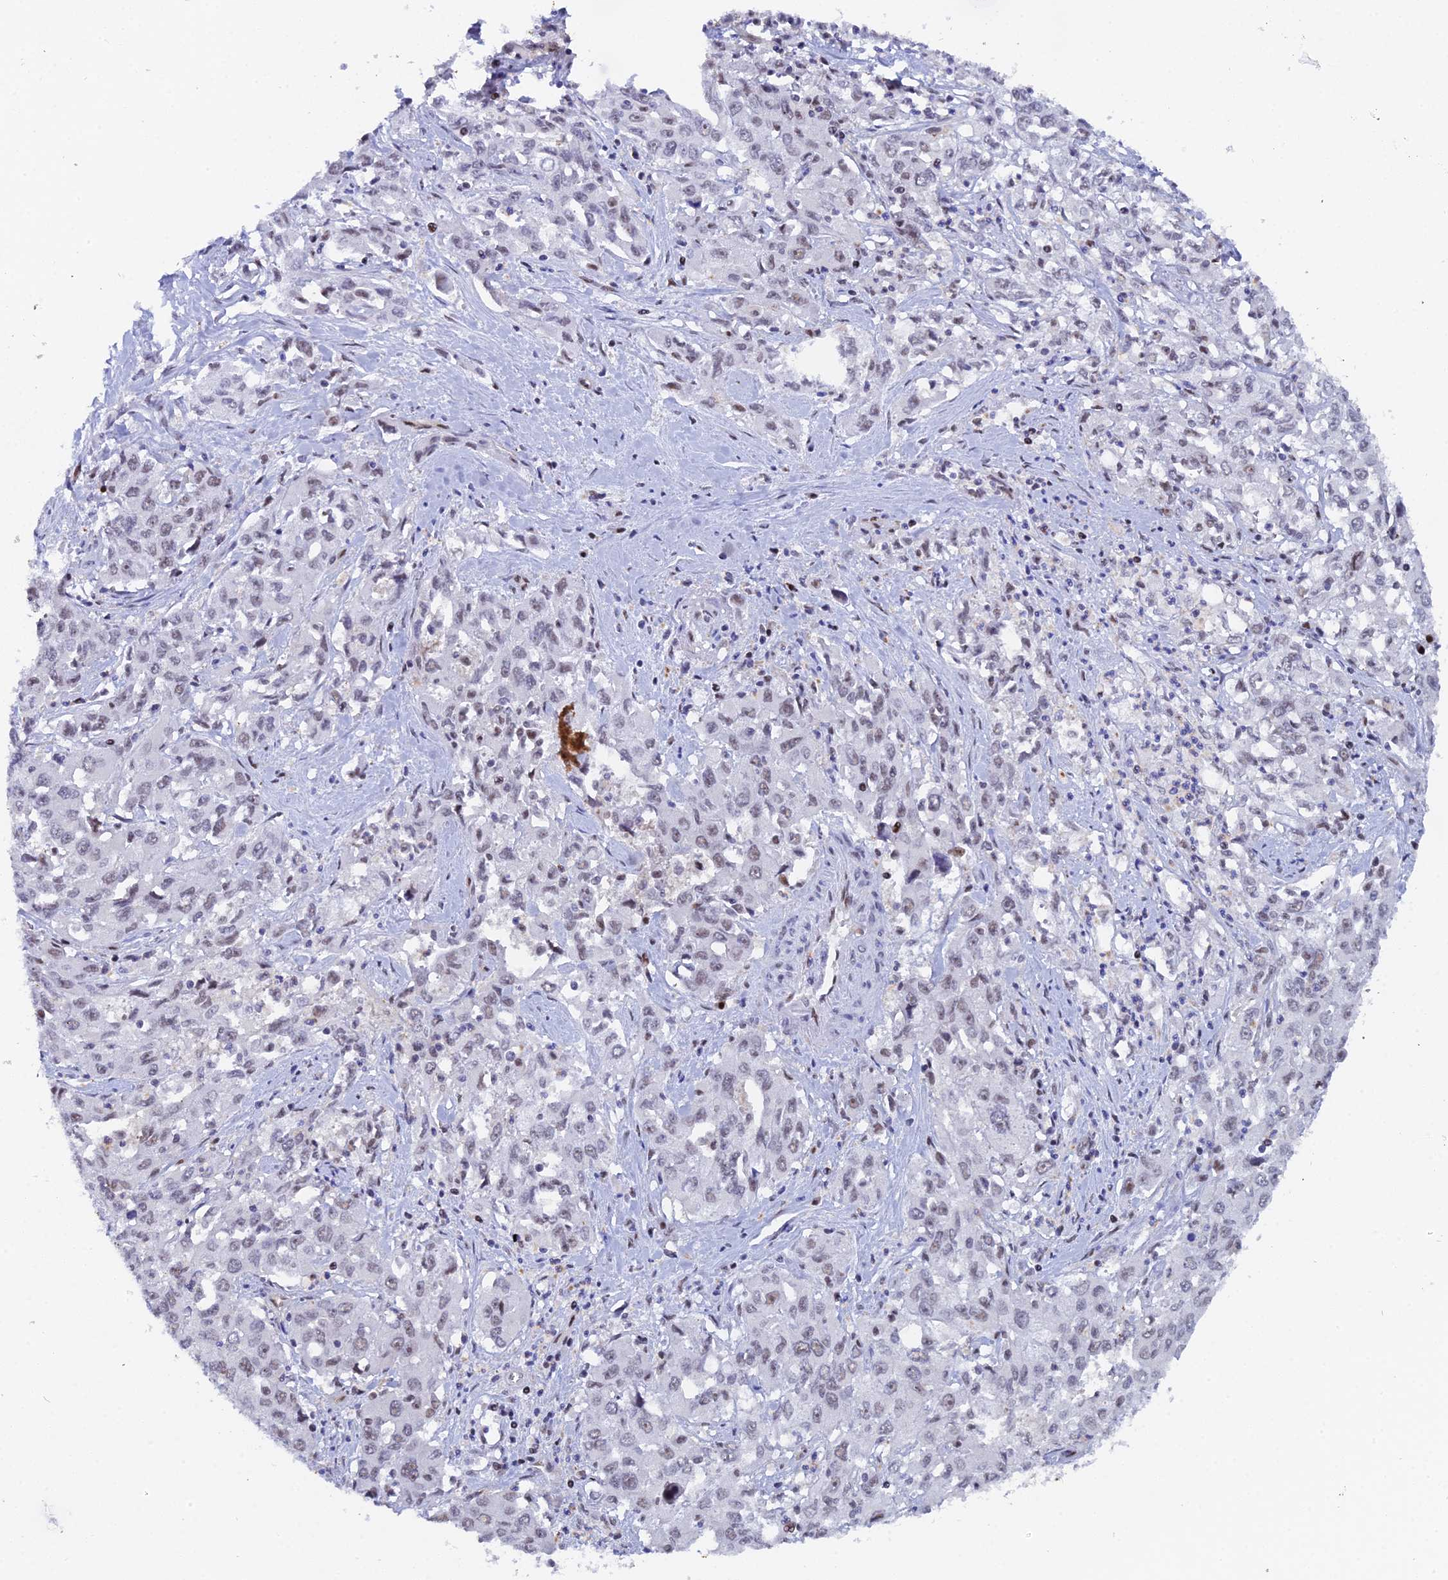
{"staining": {"intensity": "weak", "quantity": ">75%", "location": "nuclear"}, "tissue": "liver cancer", "cell_type": "Tumor cells", "image_type": "cancer", "snomed": [{"axis": "morphology", "description": "Carcinoma, Hepatocellular, NOS"}, {"axis": "topography", "description": "Liver"}], "caption": "DAB (3,3'-diaminobenzidine) immunohistochemical staining of human liver hepatocellular carcinoma reveals weak nuclear protein positivity in about >75% of tumor cells.", "gene": "TIFA", "patient": {"sex": "male", "age": 63}}